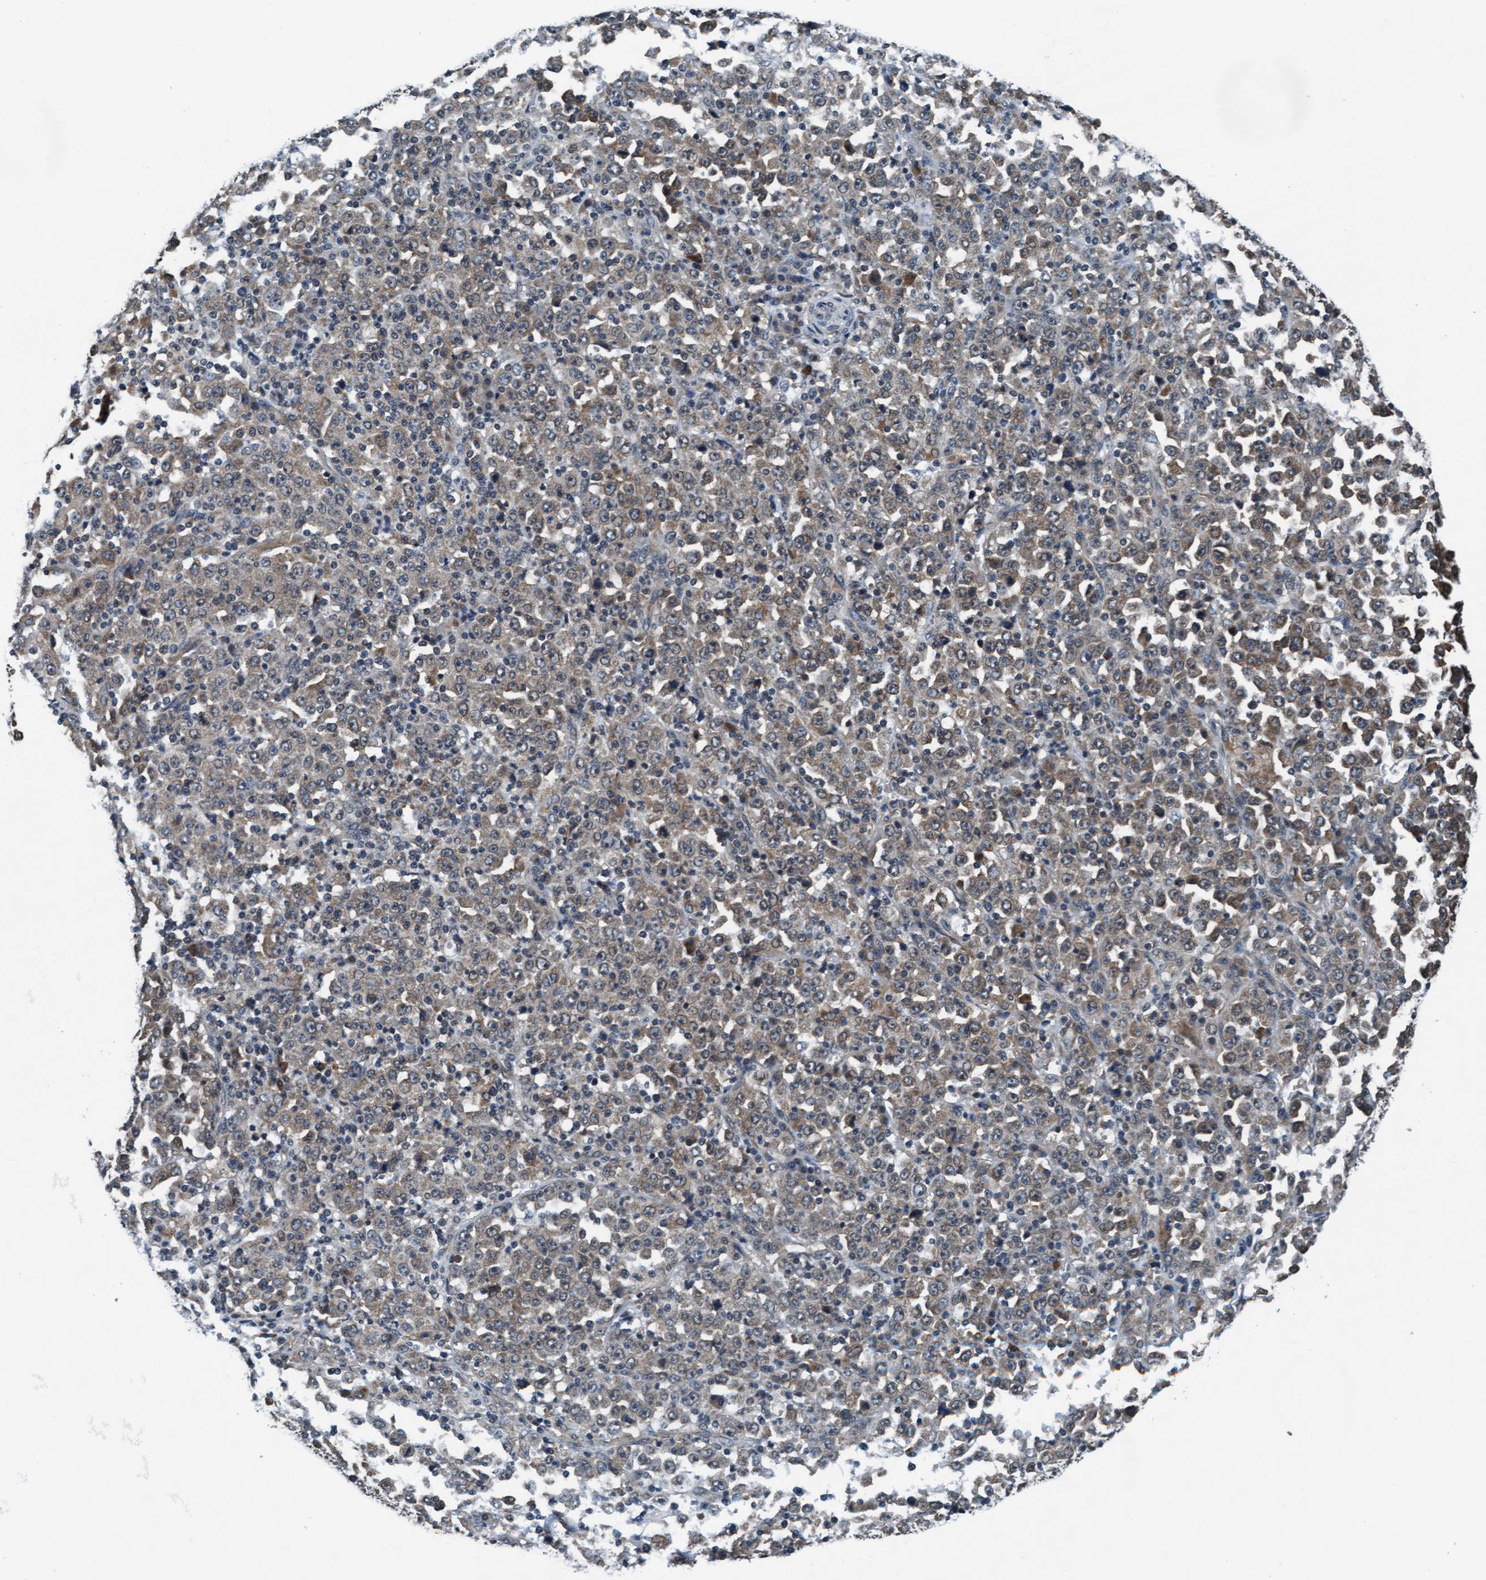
{"staining": {"intensity": "moderate", "quantity": ">75%", "location": "cytoplasmic/membranous,nuclear"}, "tissue": "stomach cancer", "cell_type": "Tumor cells", "image_type": "cancer", "snomed": [{"axis": "morphology", "description": "Normal tissue, NOS"}, {"axis": "morphology", "description": "Adenocarcinoma, NOS"}, {"axis": "topography", "description": "Stomach, upper"}, {"axis": "topography", "description": "Stomach"}], "caption": "Protein expression analysis of human stomach cancer (adenocarcinoma) reveals moderate cytoplasmic/membranous and nuclear positivity in approximately >75% of tumor cells. The protein of interest is stained brown, and the nuclei are stained in blue (DAB IHC with brightfield microscopy, high magnification).", "gene": "WASF1", "patient": {"sex": "male", "age": 59}}